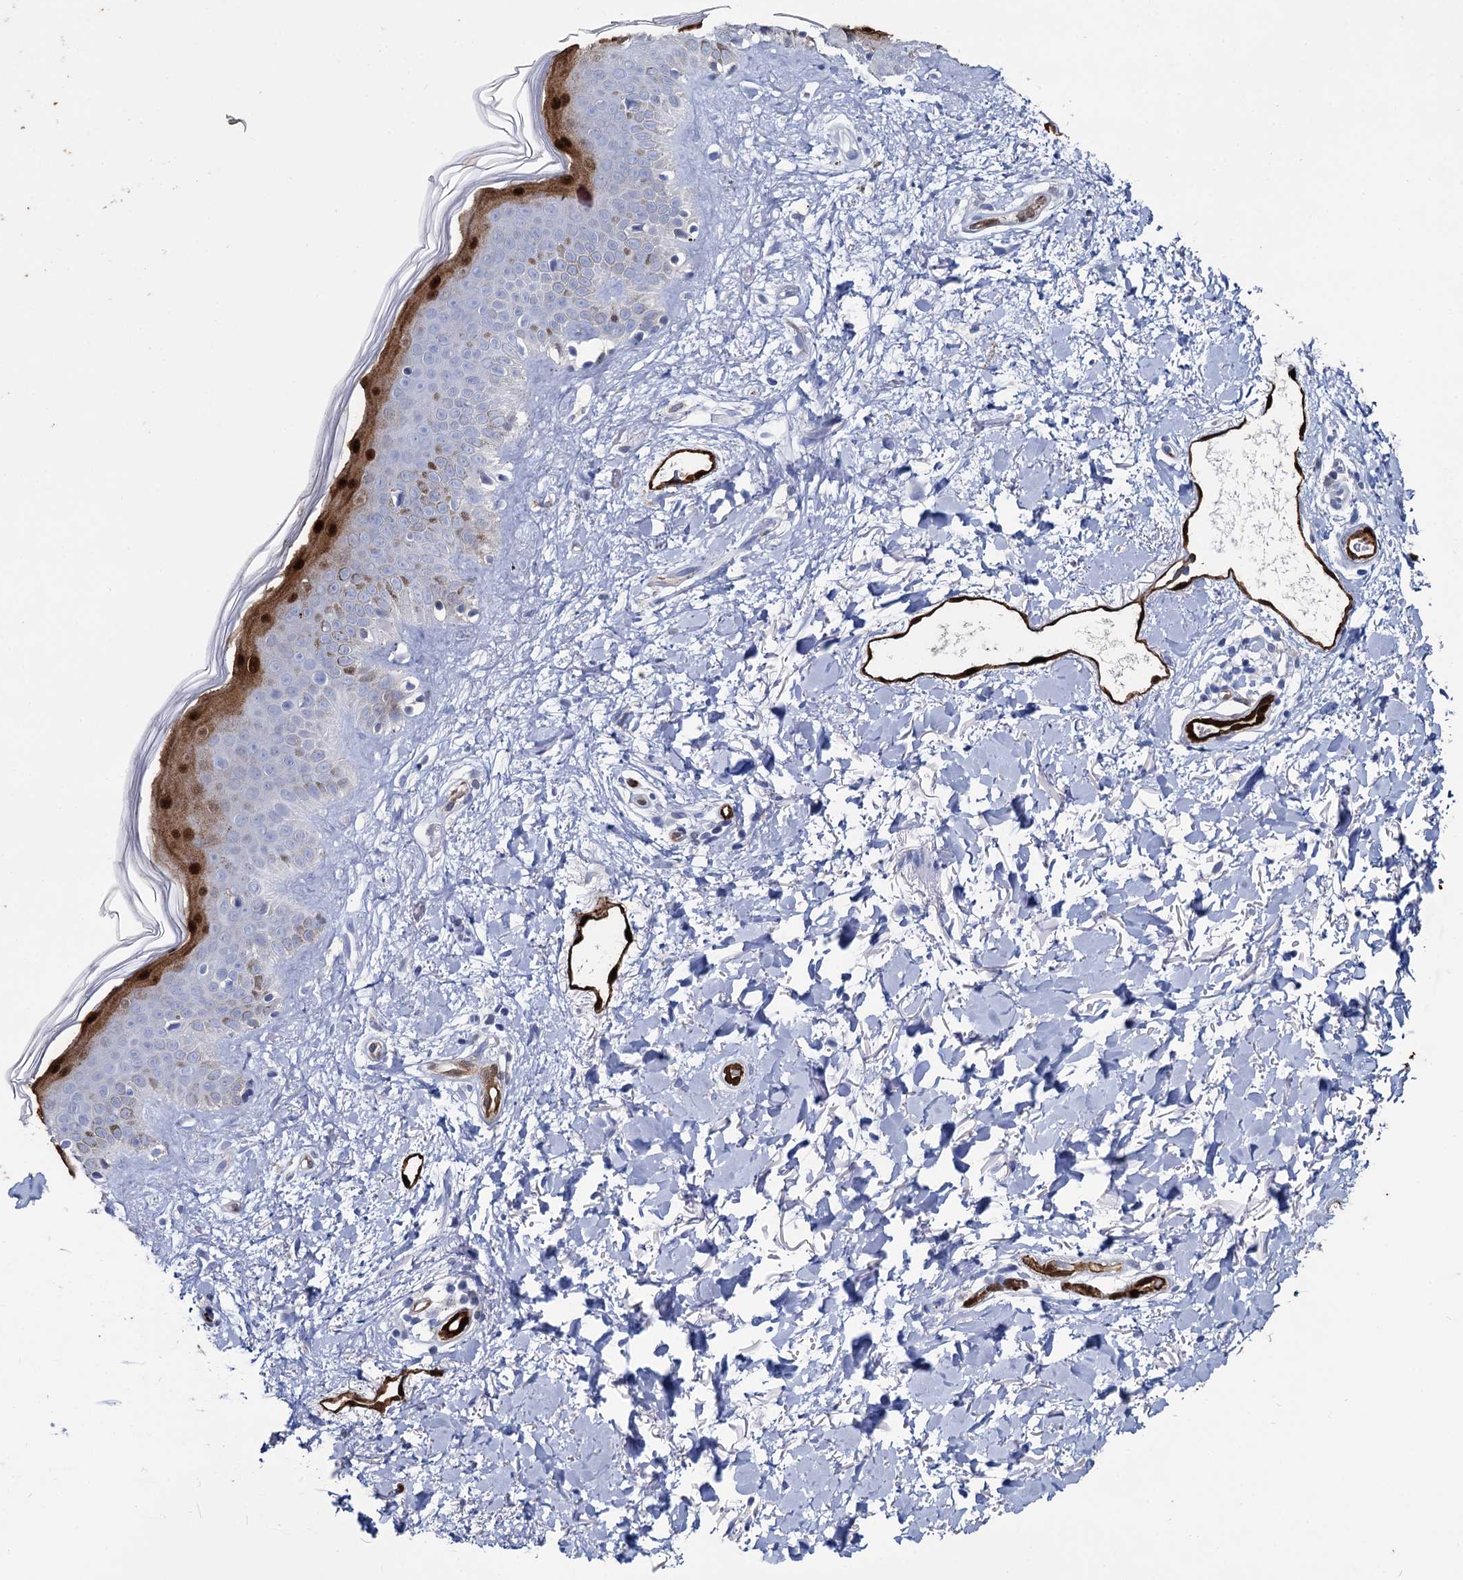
{"staining": {"intensity": "negative", "quantity": "none", "location": "none"}, "tissue": "skin", "cell_type": "Fibroblasts", "image_type": "normal", "snomed": [{"axis": "morphology", "description": "Normal tissue, NOS"}, {"axis": "topography", "description": "Skin"}], "caption": "A high-resolution micrograph shows immunohistochemistry staining of normal skin, which shows no significant staining in fibroblasts. (Stains: DAB (3,3'-diaminobenzidine) immunohistochemistry with hematoxylin counter stain, Microscopy: brightfield microscopy at high magnification).", "gene": "FABP5", "patient": {"sex": "female", "age": 58}}